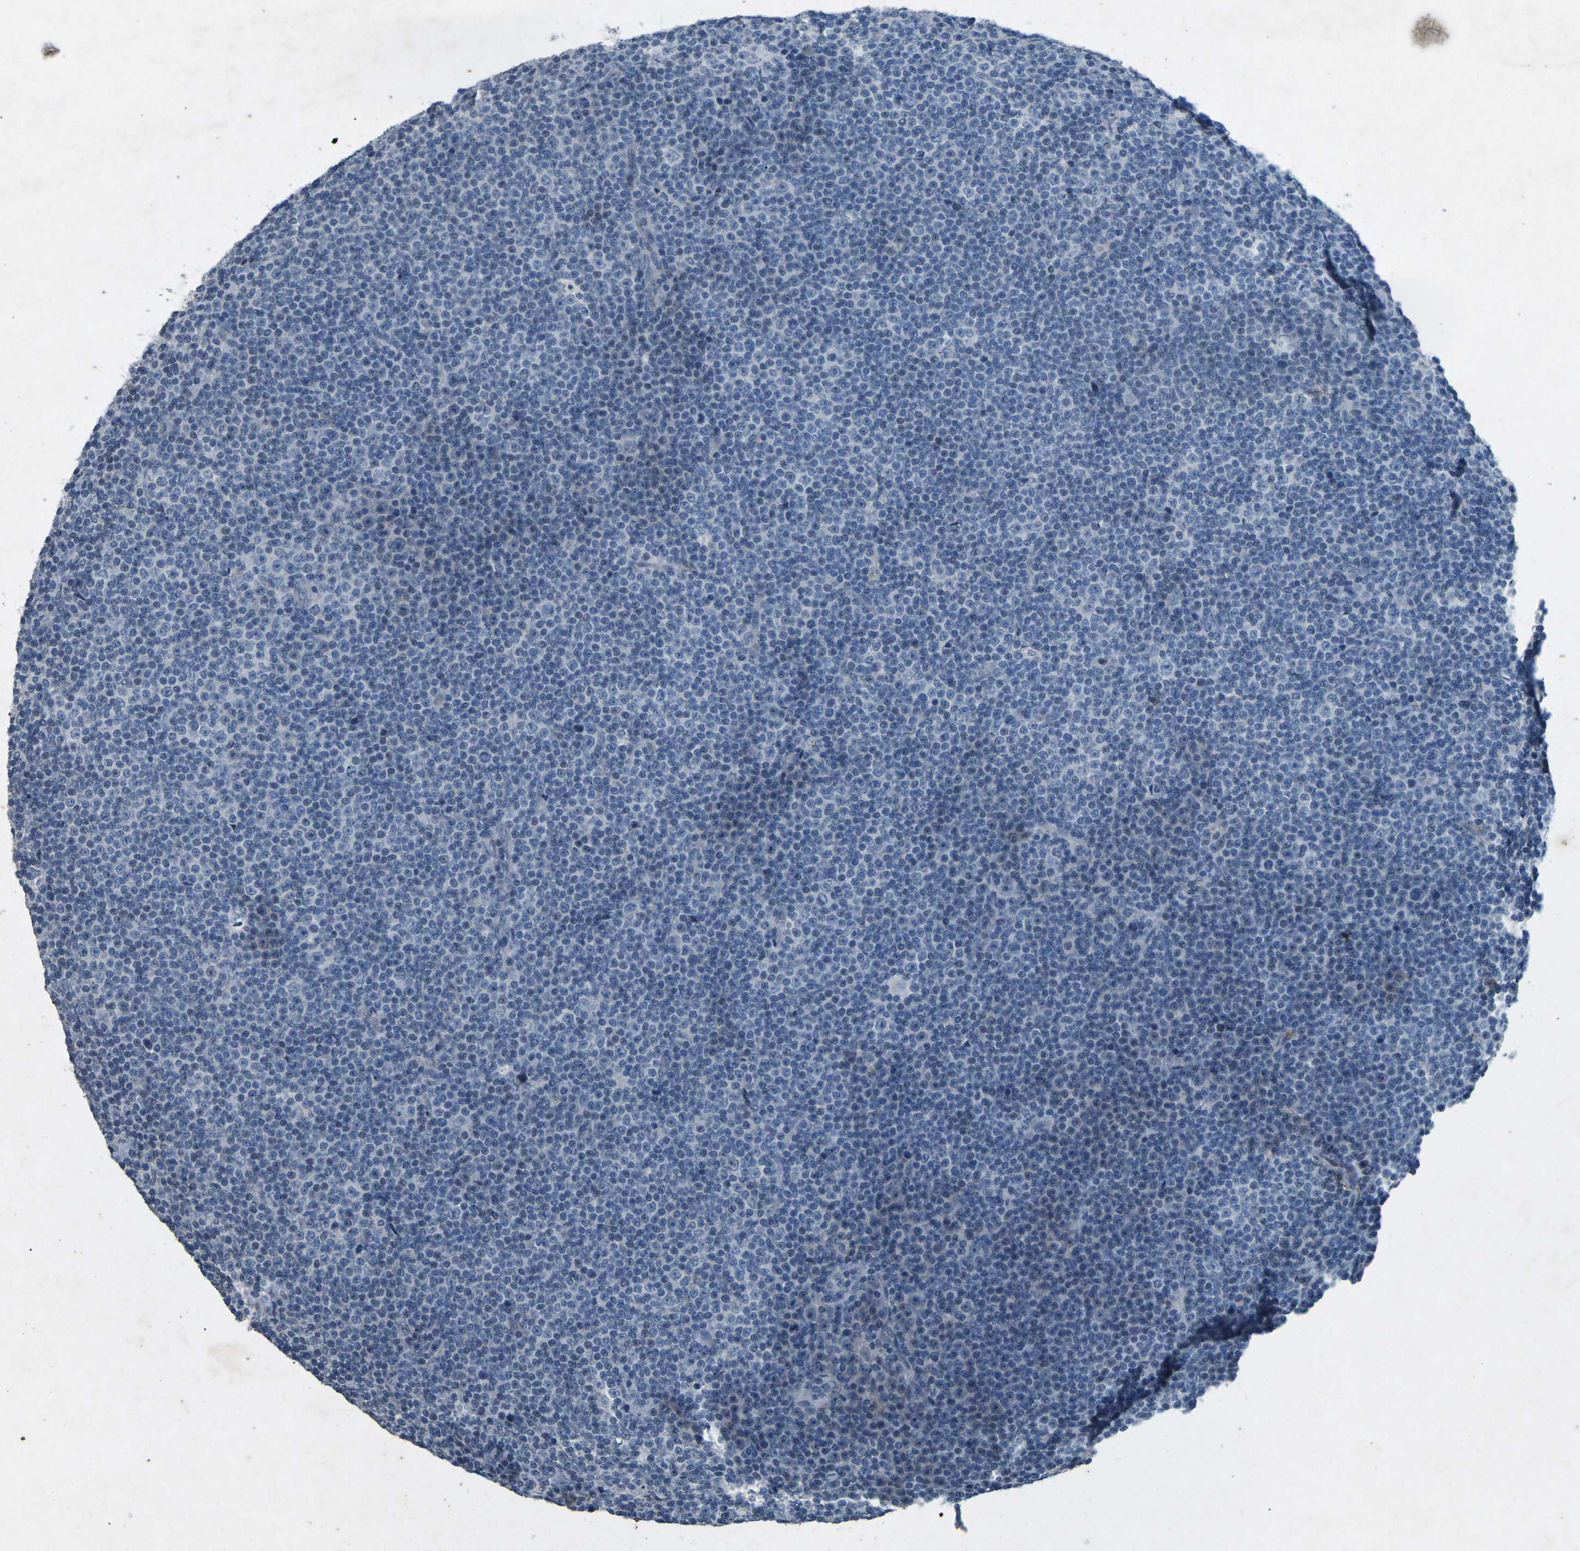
{"staining": {"intensity": "negative", "quantity": "none", "location": "none"}, "tissue": "lymphoma", "cell_type": "Tumor cells", "image_type": "cancer", "snomed": [{"axis": "morphology", "description": "Malignant lymphoma, non-Hodgkin's type, Low grade"}, {"axis": "topography", "description": "Lymph node"}], "caption": "Immunohistochemistry micrograph of neoplastic tissue: low-grade malignant lymphoma, non-Hodgkin's type stained with DAB displays no significant protein positivity in tumor cells.", "gene": "A1BG", "patient": {"sex": "female", "age": 67}}